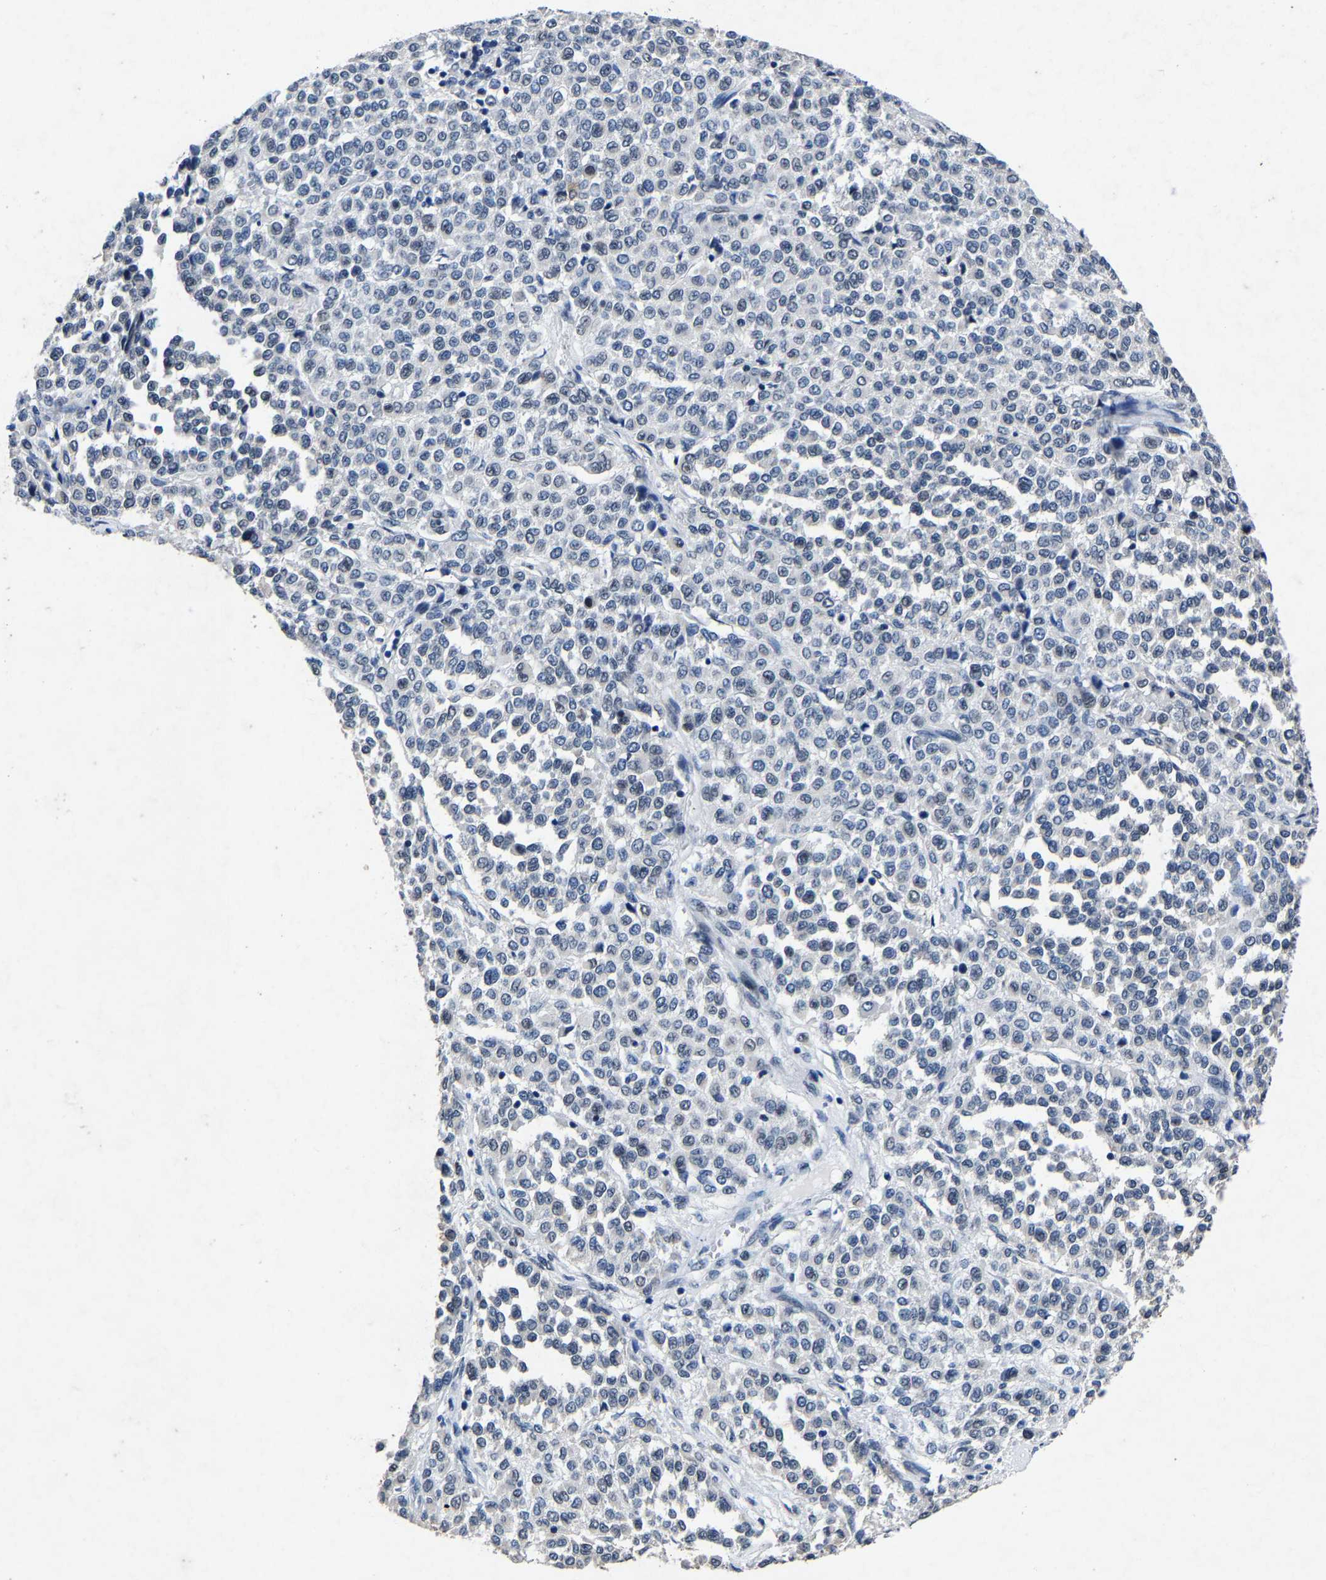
{"staining": {"intensity": "negative", "quantity": "none", "location": "none"}, "tissue": "melanoma", "cell_type": "Tumor cells", "image_type": "cancer", "snomed": [{"axis": "morphology", "description": "Malignant melanoma, Metastatic site"}, {"axis": "topography", "description": "Pancreas"}], "caption": "The immunohistochemistry photomicrograph has no significant expression in tumor cells of malignant melanoma (metastatic site) tissue. The staining was performed using DAB to visualize the protein expression in brown, while the nuclei were stained in blue with hematoxylin (Magnification: 20x).", "gene": "UBN2", "patient": {"sex": "female", "age": 30}}